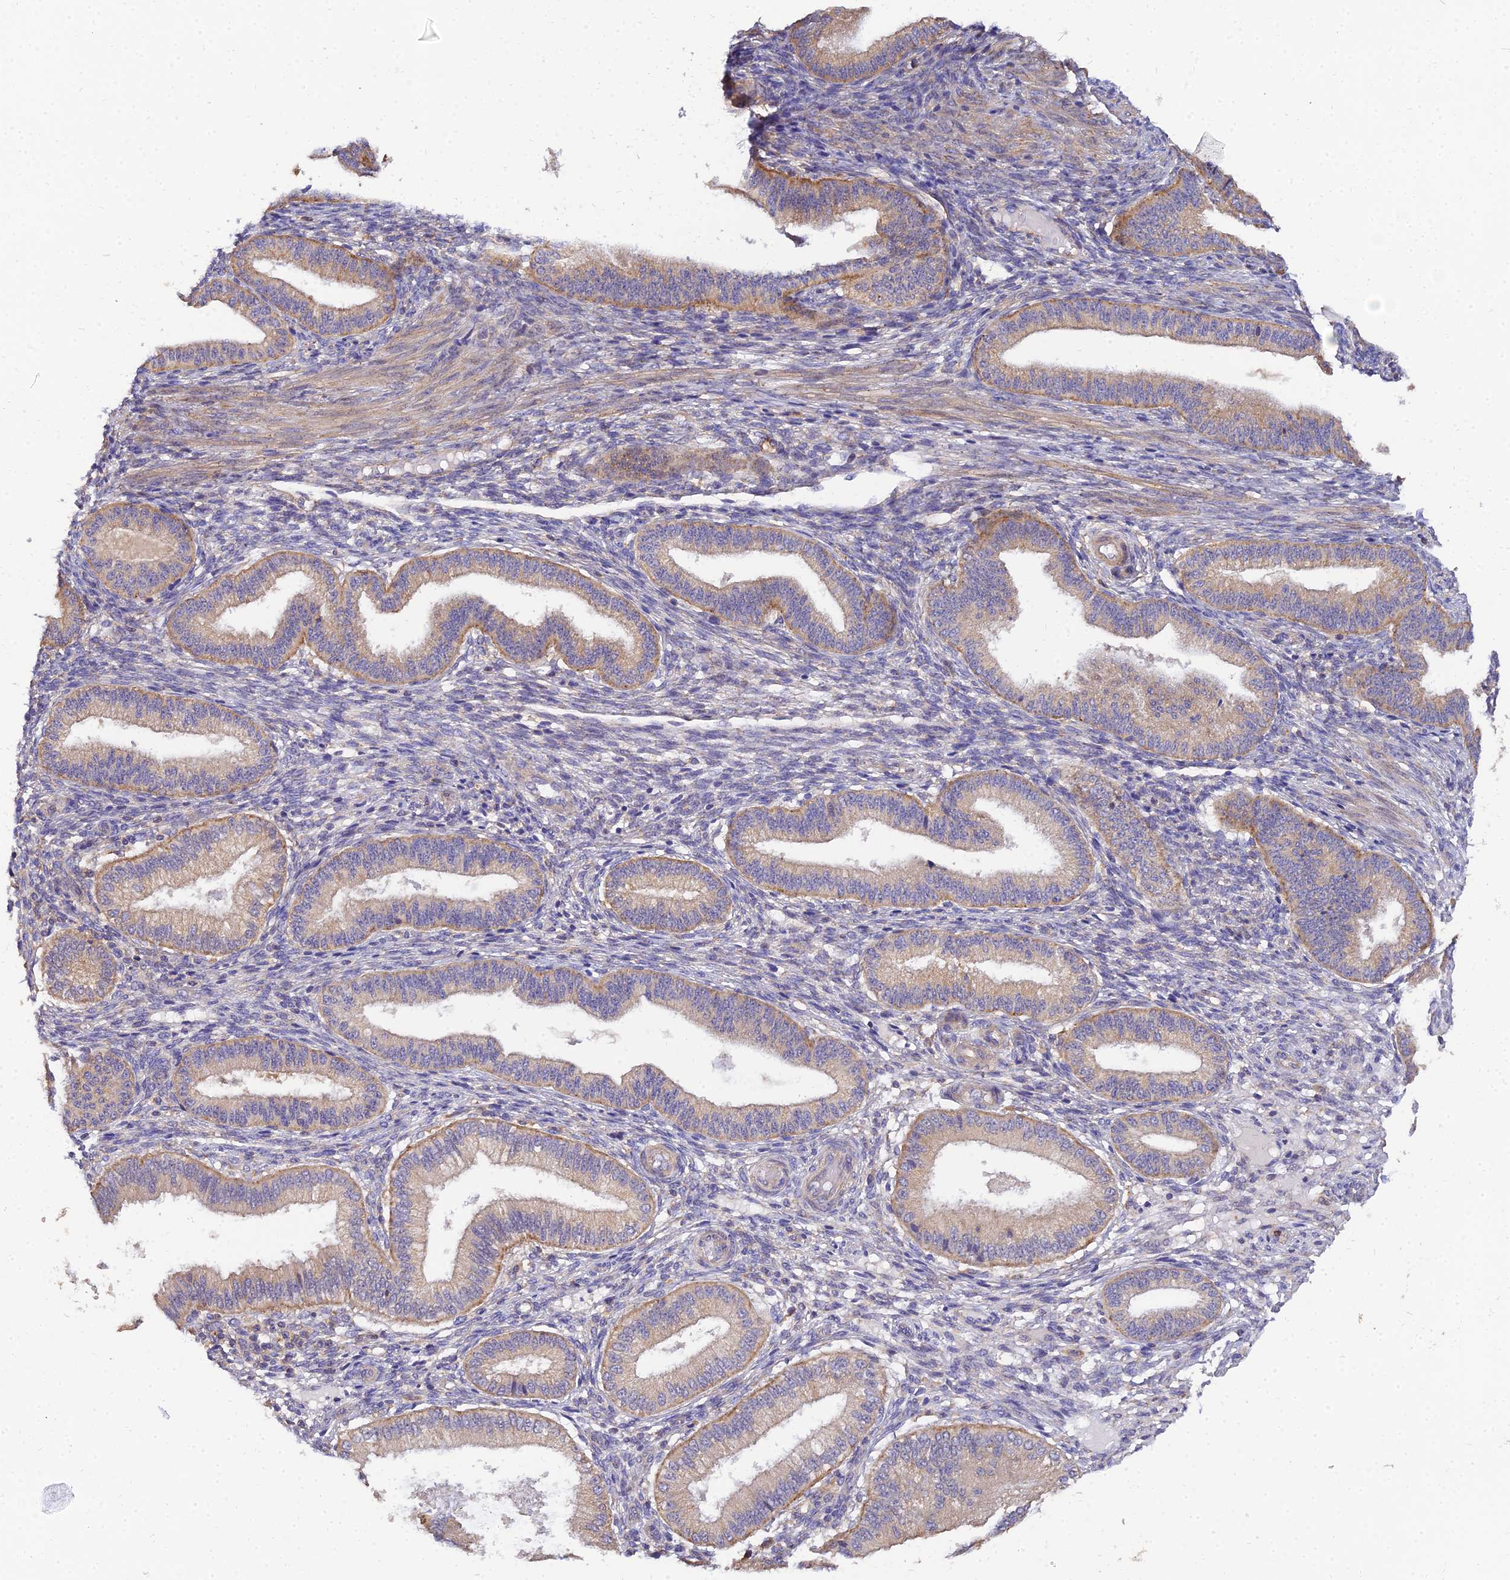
{"staining": {"intensity": "negative", "quantity": "none", "location": "none"}, "tissue": "endometrium", "cell_type": "Cells in endometrial stroma", "image_type": "normal", "snomed": [{"axis": "morphology", "description": "Normal tissue, NOS"}, {"axis": "topography", "description": "Endometrium"}], "caption": "Cells in endometrial stroma show no significant positivity in benign endometrium.", "gene": "ARL8A", "patient": {"sex": "female", "age": 39}}